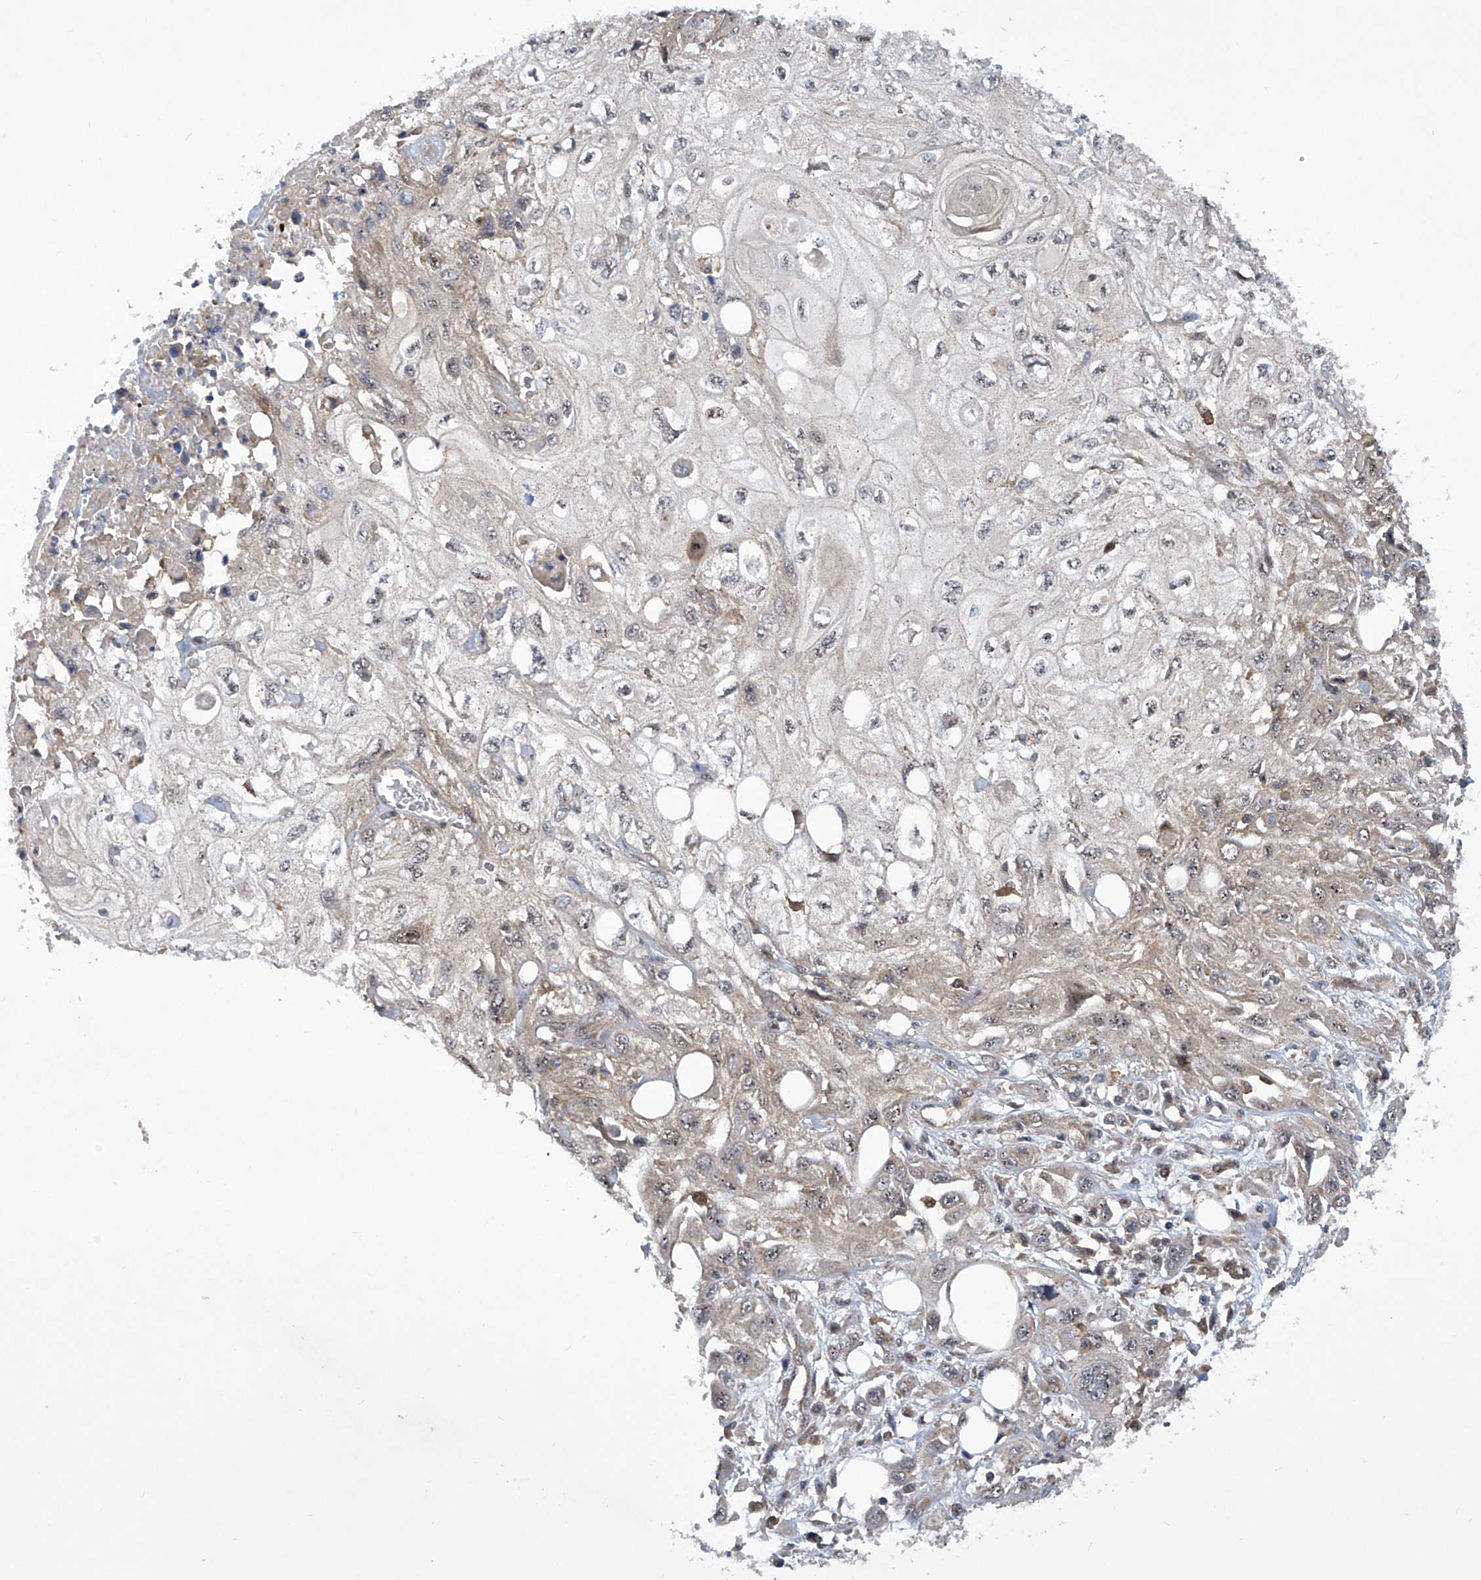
{"staining": {"intensity": "weak", "quantity": "<25%", "location": "nuclear"}, "tissue": "skin cancer", "cell_type": "Tumor cells", "image_type": "cancer", "snomed": [{"axis": "morphology", "description": "Squamous cell carcinoma, NOS"}, {"axis": "topography", "description": "Skin"}], "caption": "A high-resolution micrograph shows immunohistochemistry staining of skin cancer (squamous cell carcinoma), which displays no significant staining in tumor cells.", "gene": "CISH", "patient": {"sex": "male", "age": 75}}